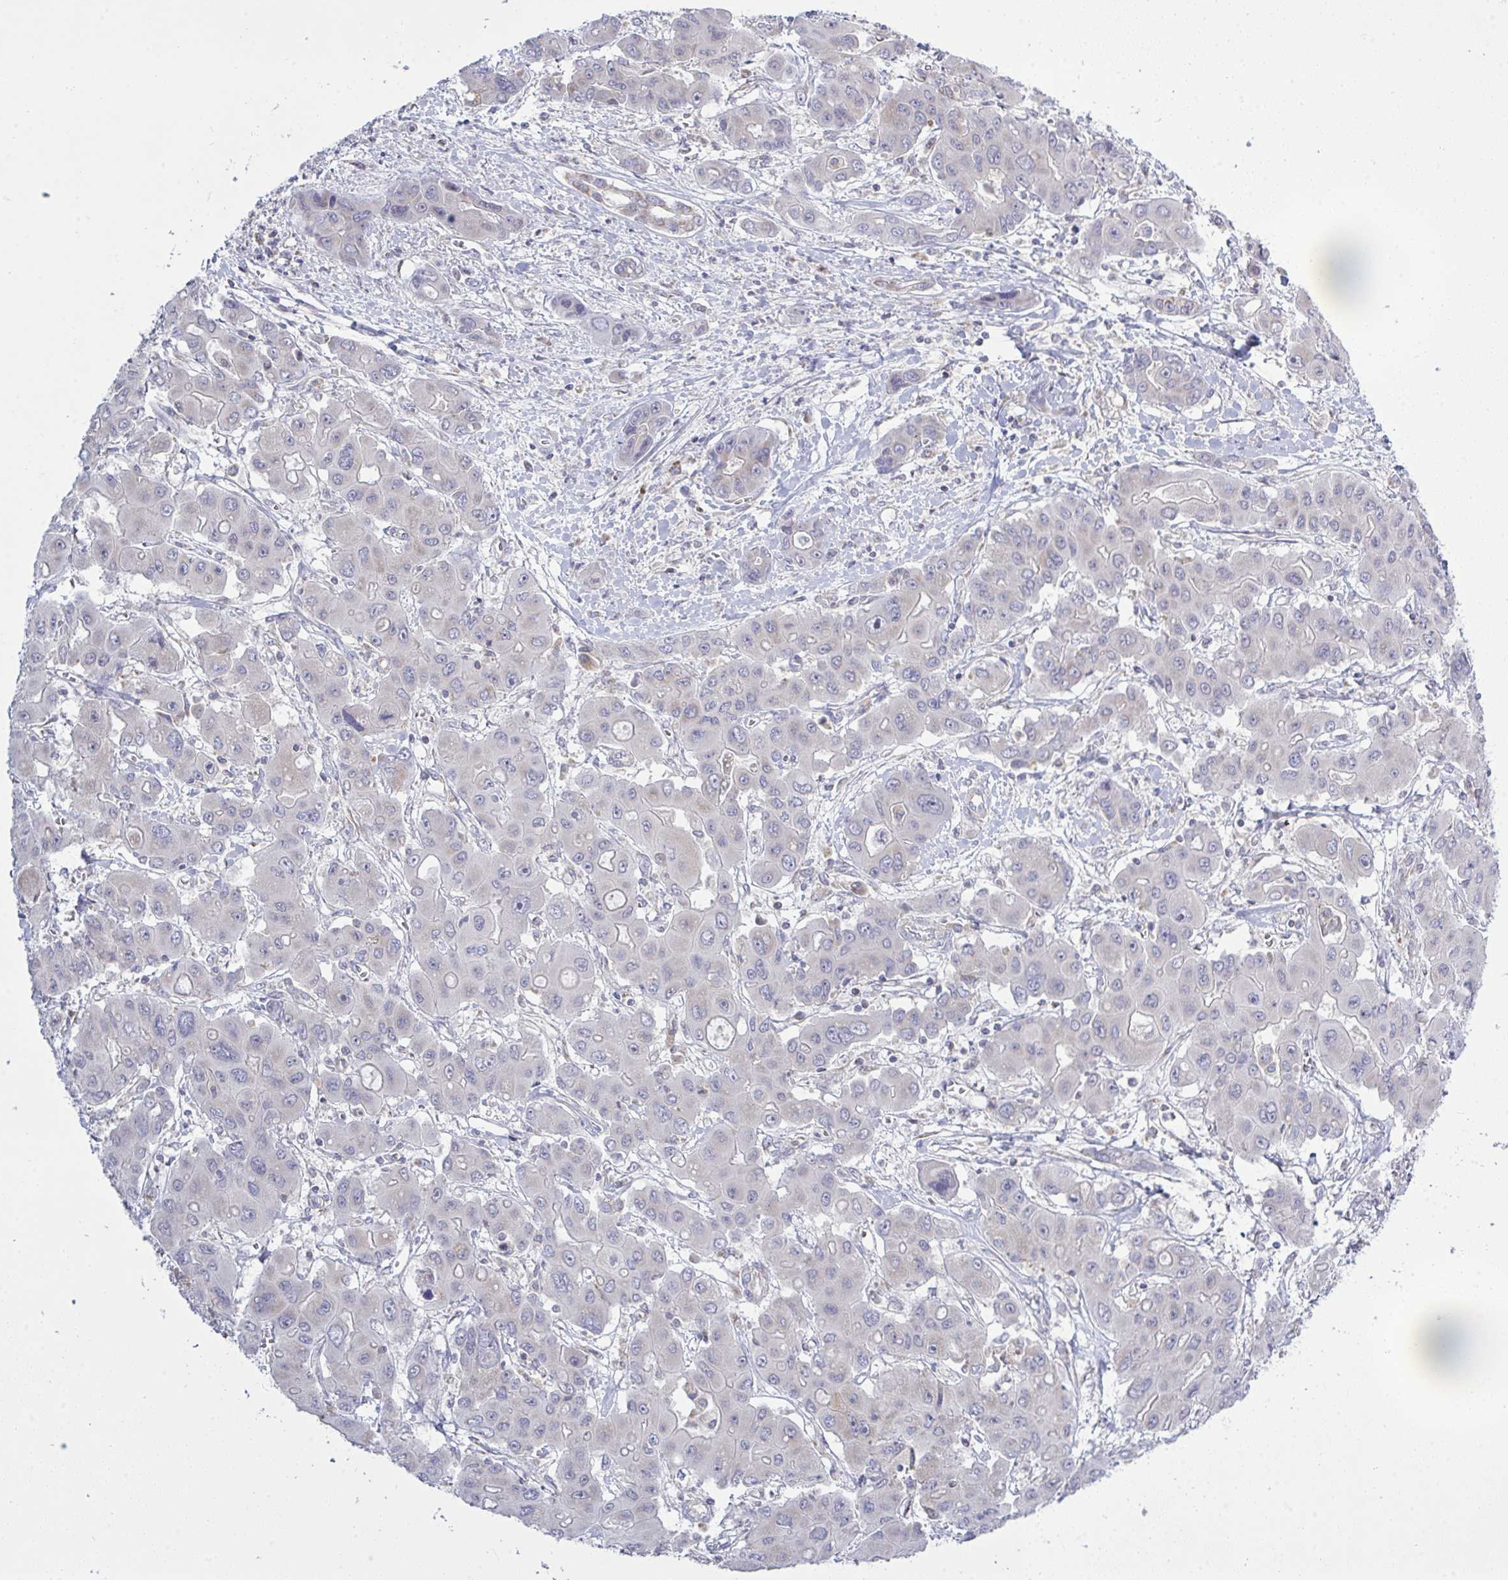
{"staining": {"intensity": "negative", "quantity": "none", "location": "none"}, "tissue": "liver cancer", "cell_type": "Tumor cells", "image_type": "cancer", "snomed": [{"axis": "morphology", "description": "Cholangiocarcinoma"}, {"axis": "topography", "description": "Liver"}], "caption": "Histopathology image shows no protein expression in tumor cells of cholangiocarcinoma (liver) tissue.", "gene": "NDUFA7", "patient": {"sex": "male", "age": 67}}